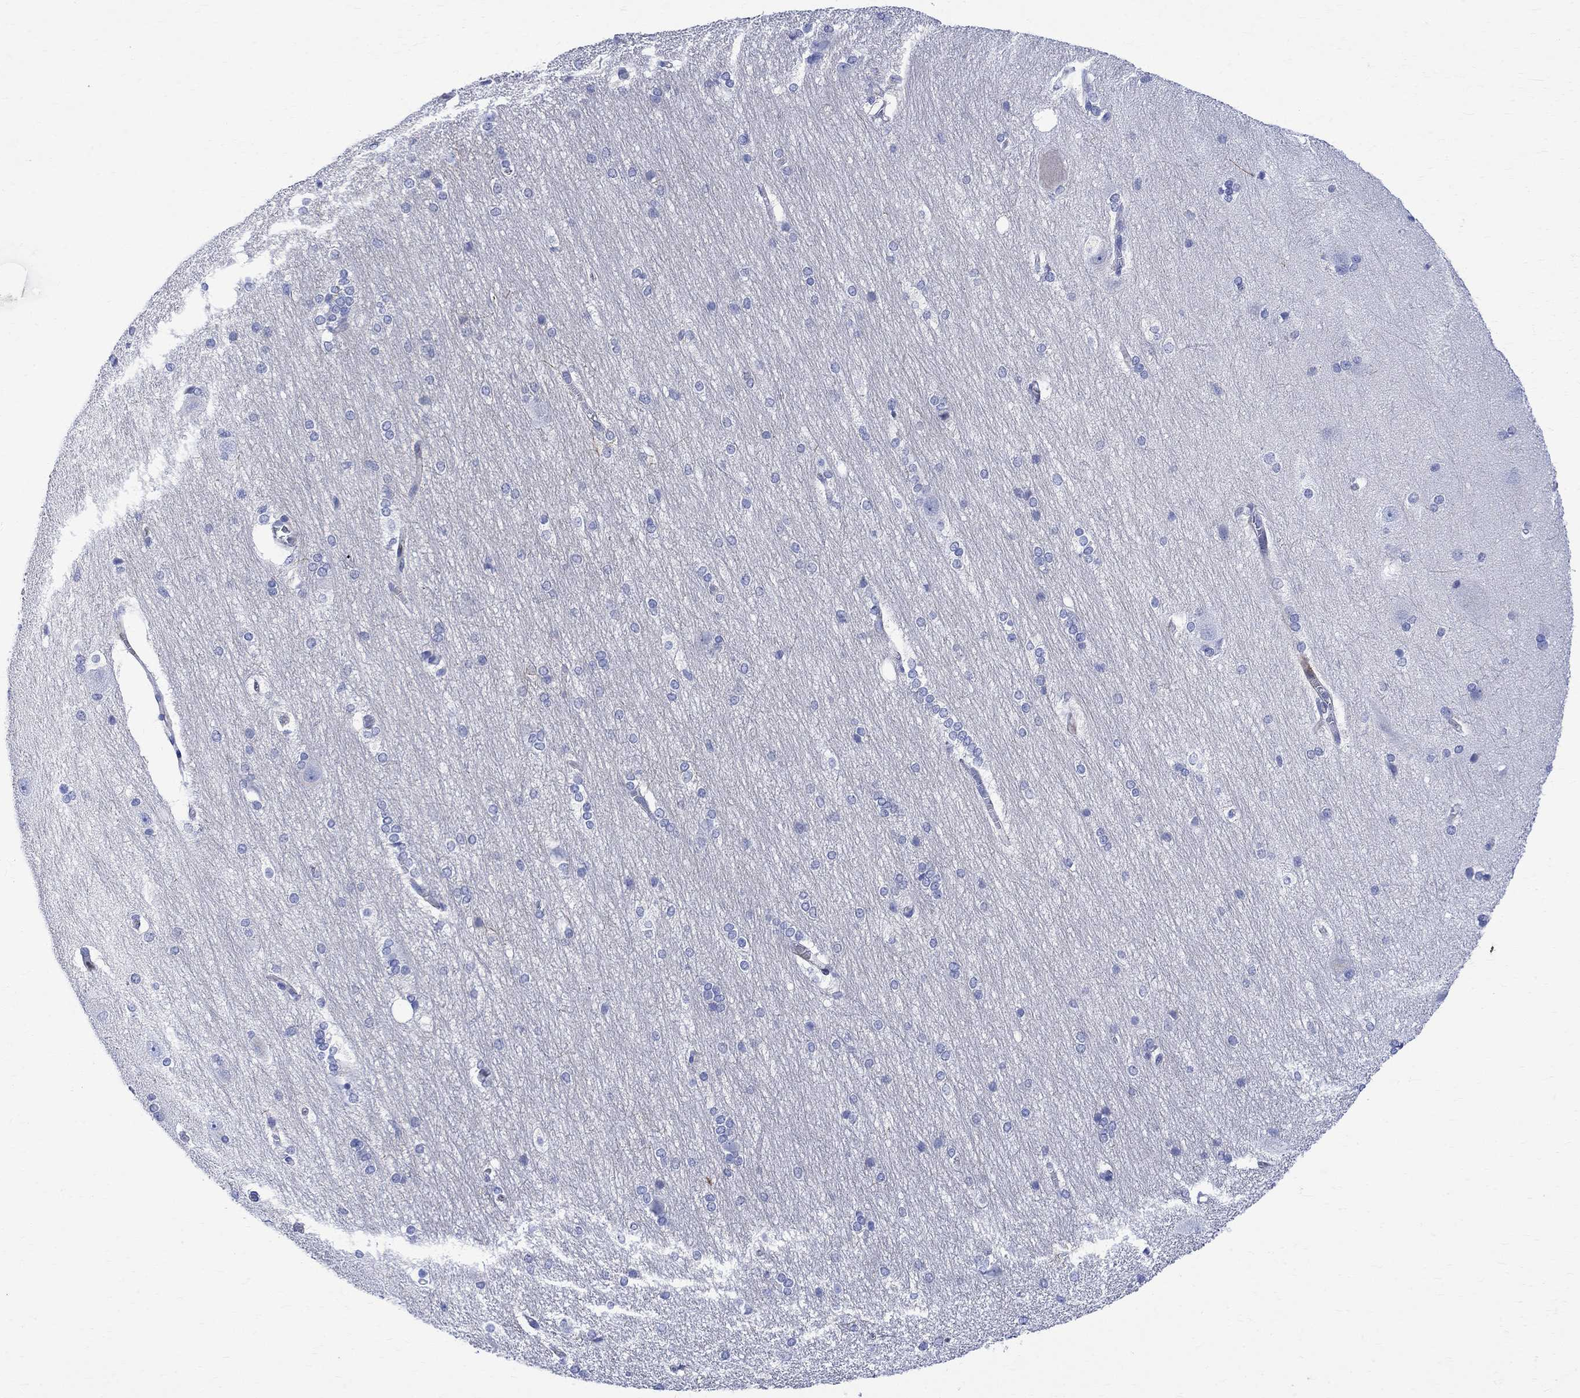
{"staining": {"intensity": "negative", "quantity": "none", "location": "none"}, "tissue": "hippocampus", "cell_type": "Glial cells", "image_type": "normal", "snomed": [{"axis": "morphology", "description": "Normal tissue, NOS"}, {"axis": "topography", "description": "Cerebral cortex"}, {"axis": "topography", "description": "Hippocampus"}], "caption": "Human hippocampus stained for a protein using IHC reveals no staining in glial cells.", "gene": "PARVB", "patient": {"sex": "female", "age": 19}}